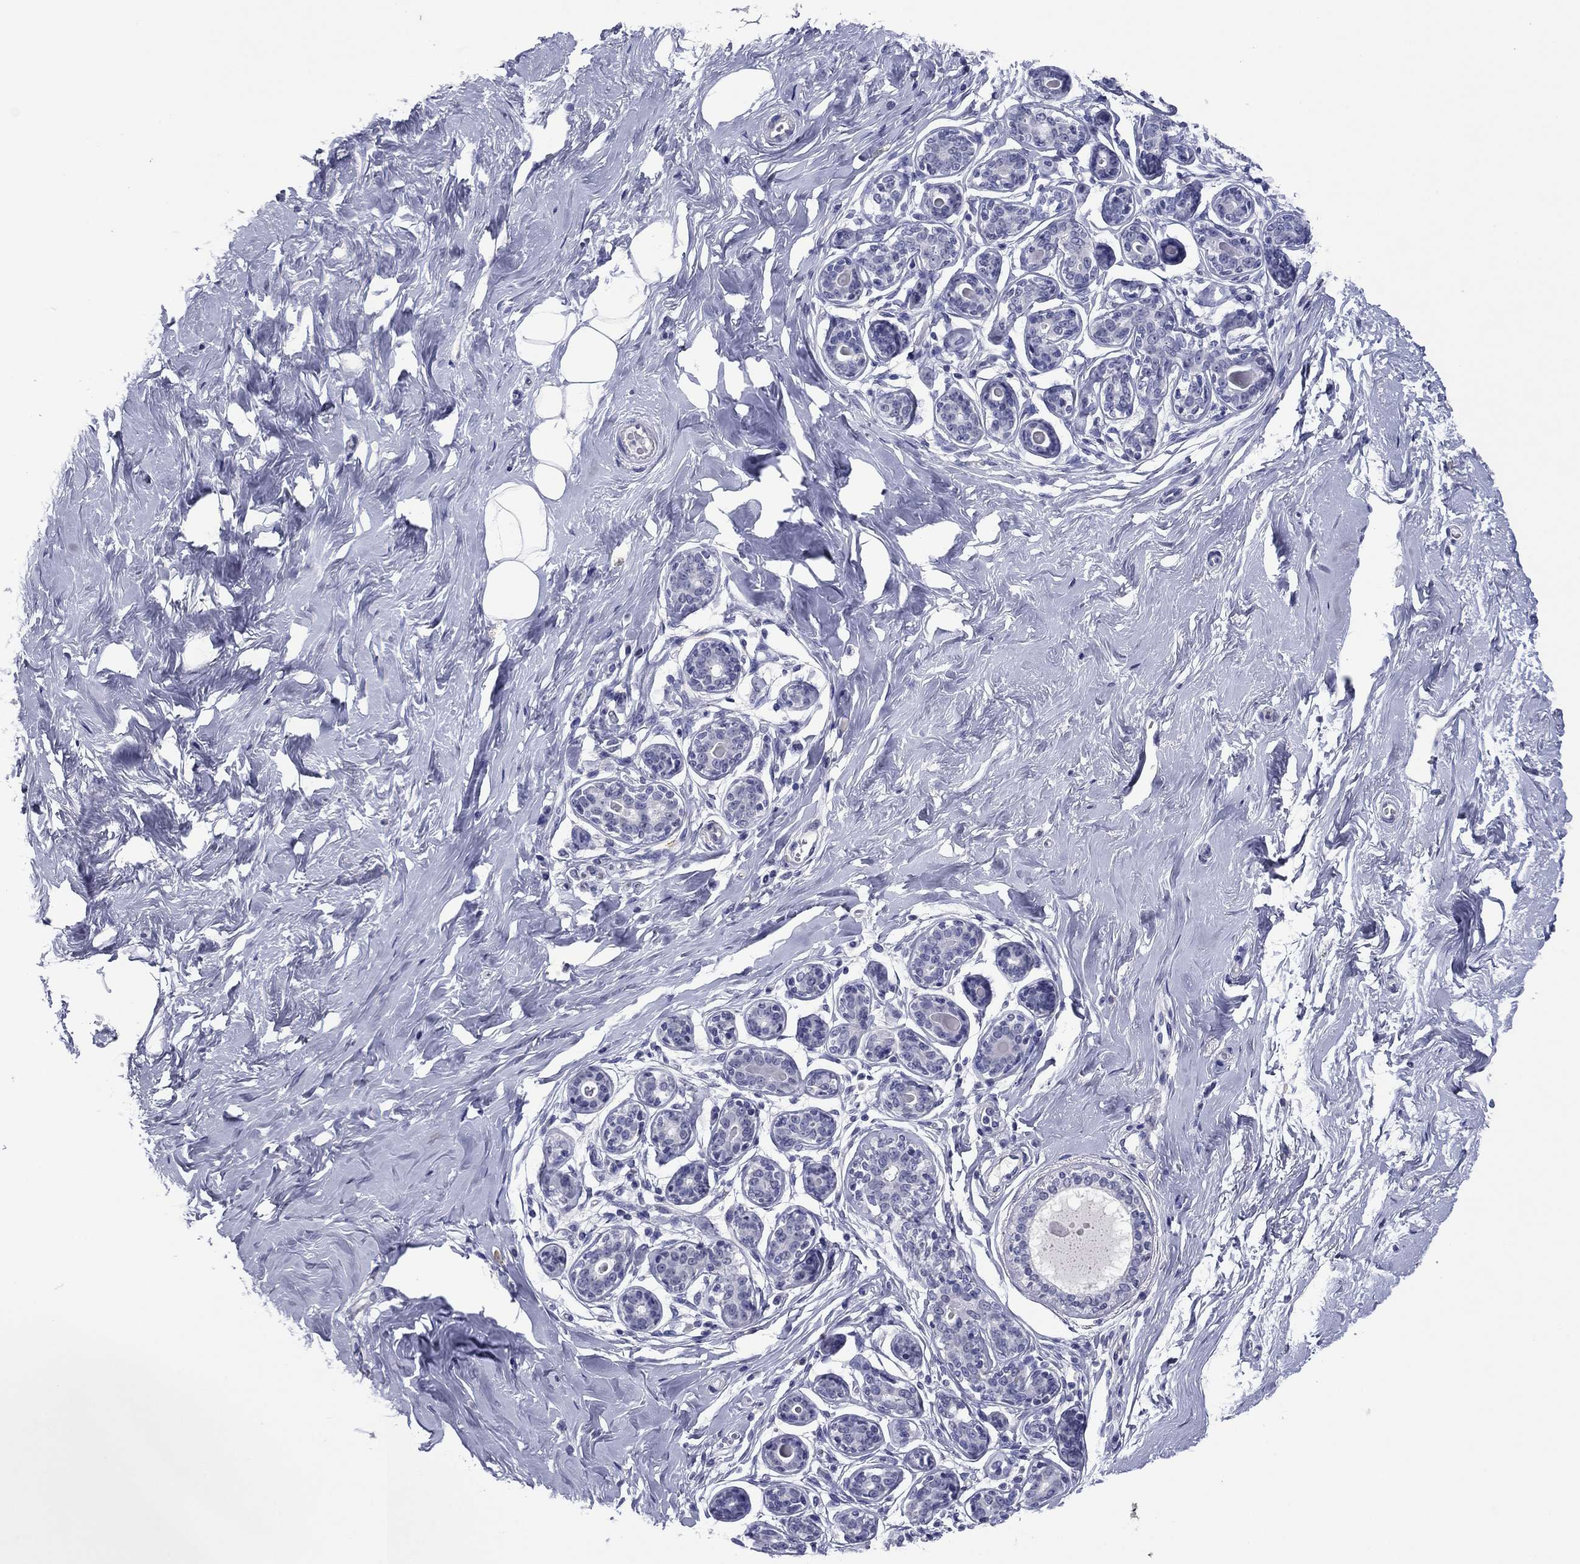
{"staining": {"intensity": "negative", "quantity": "none", "location": "none"}, "tissue": "breast", "cell_type": "Adipocytes", "image_type": "normal", "snomed": [{"axis": "morphology", "description": "Normal tissue, NOS"}, {"axis": "topography", "description": "Skin"}, {"axis": "topography", "description": "Breast"}], "caption": "Protein analysis of normal breast reveals no significant expression in adipocytes.", "gene": "HAO1", "patient": {"sex": "female", "age": 43}}